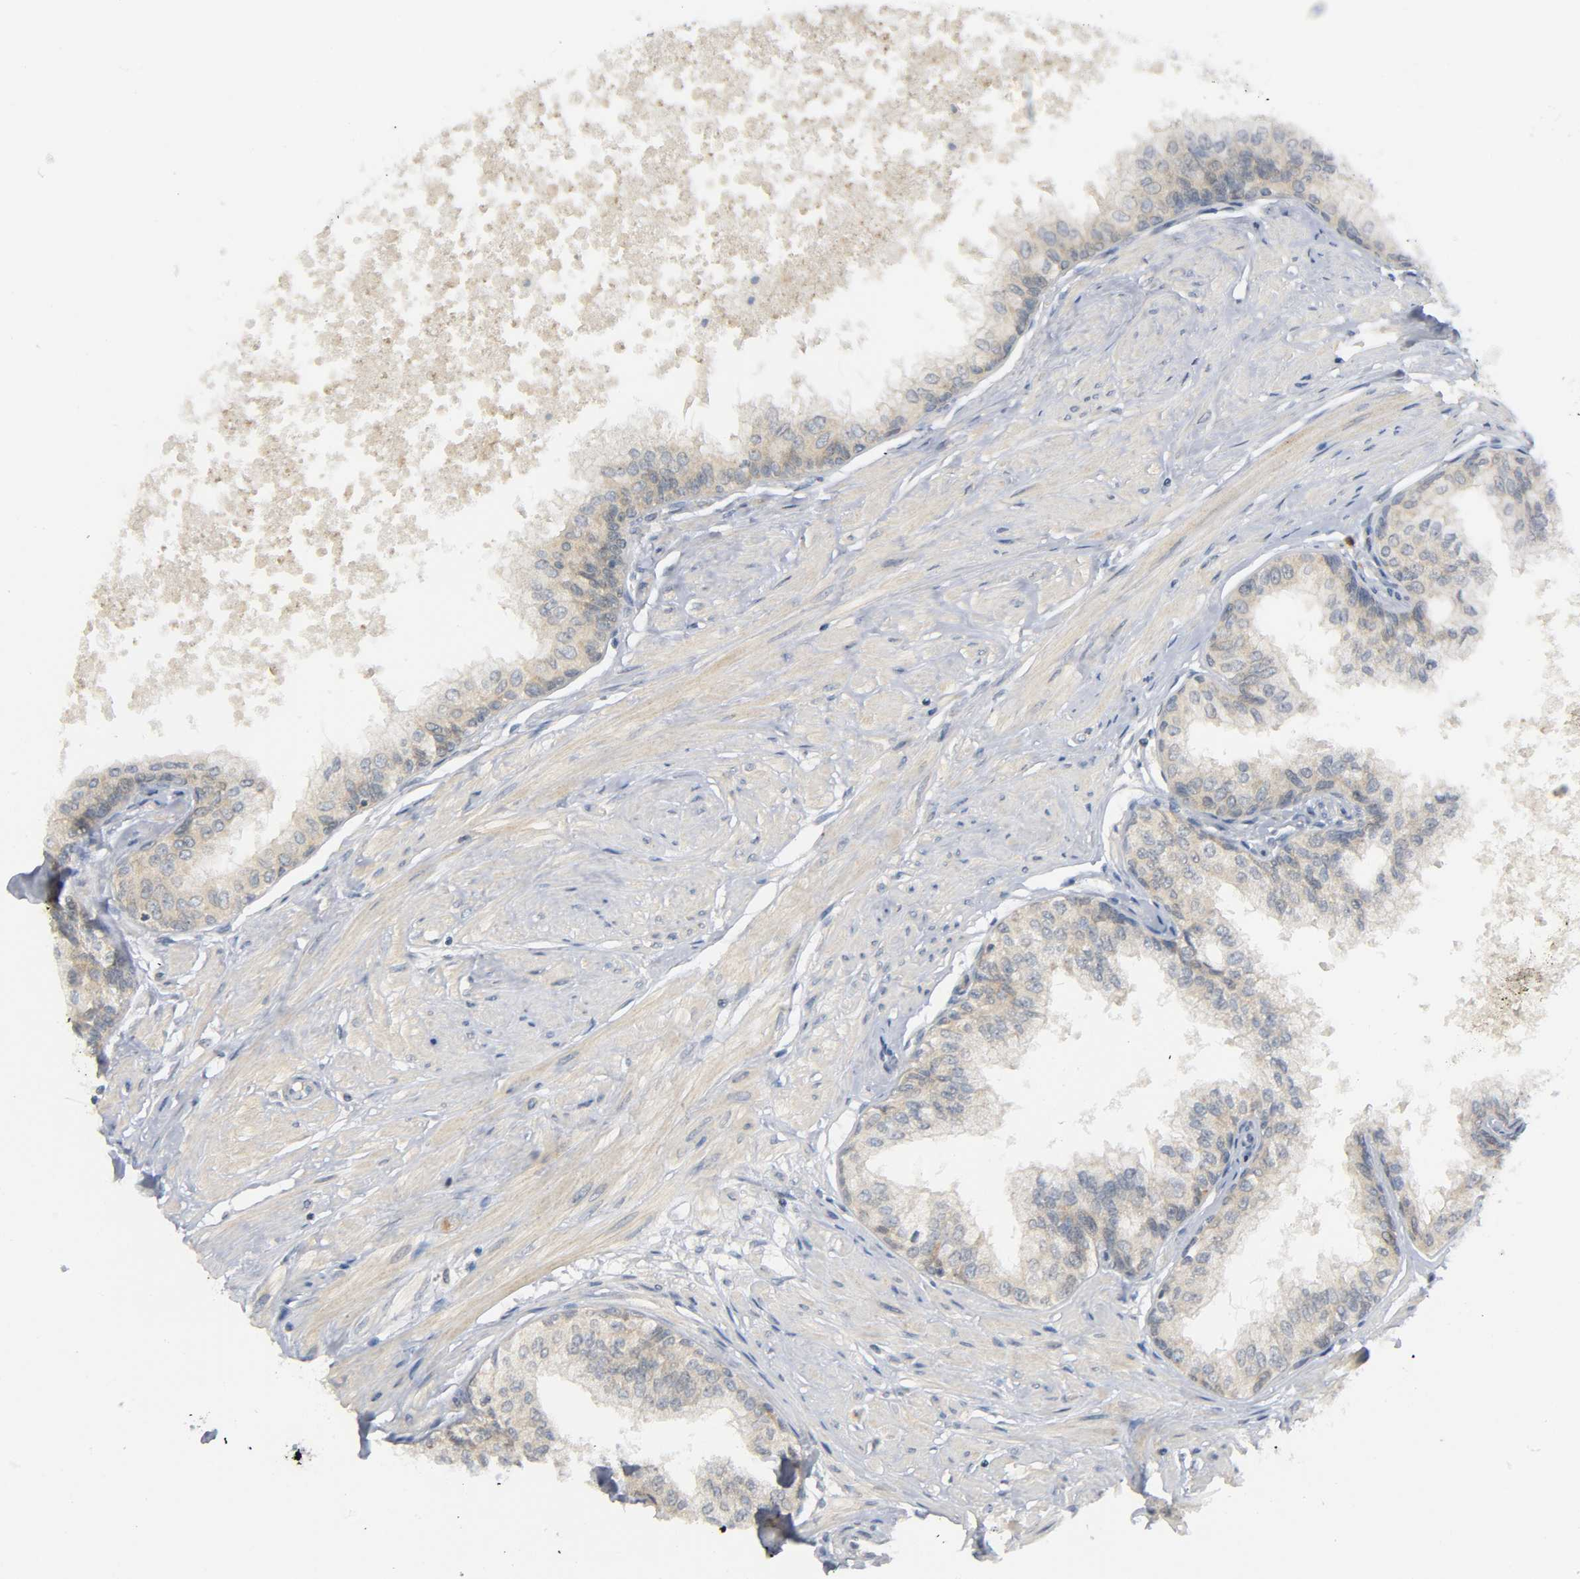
{"staining": {"intensity": "weak", "quantity": ">75%", "location": "cytoplasmic/membranous"}, "tissue": "prostate", "cell_type": "Glandular cells", "image_type": "normal", "snomed": [{"axis": "morphology", "description": "Normal tissue, NOS"}, {"axis": "topography", "description": "Prostate"}, {"axis": "topography", "description": "Seminal veicle"}], "caption": "DAB immunohistochemical staining of normal human prostate reveals weak cytoplasmic/membranous protein expression in about >75% of glandular cells.", "gene": "MAPK8", "patient": {"sex": "male", "age": 60}}